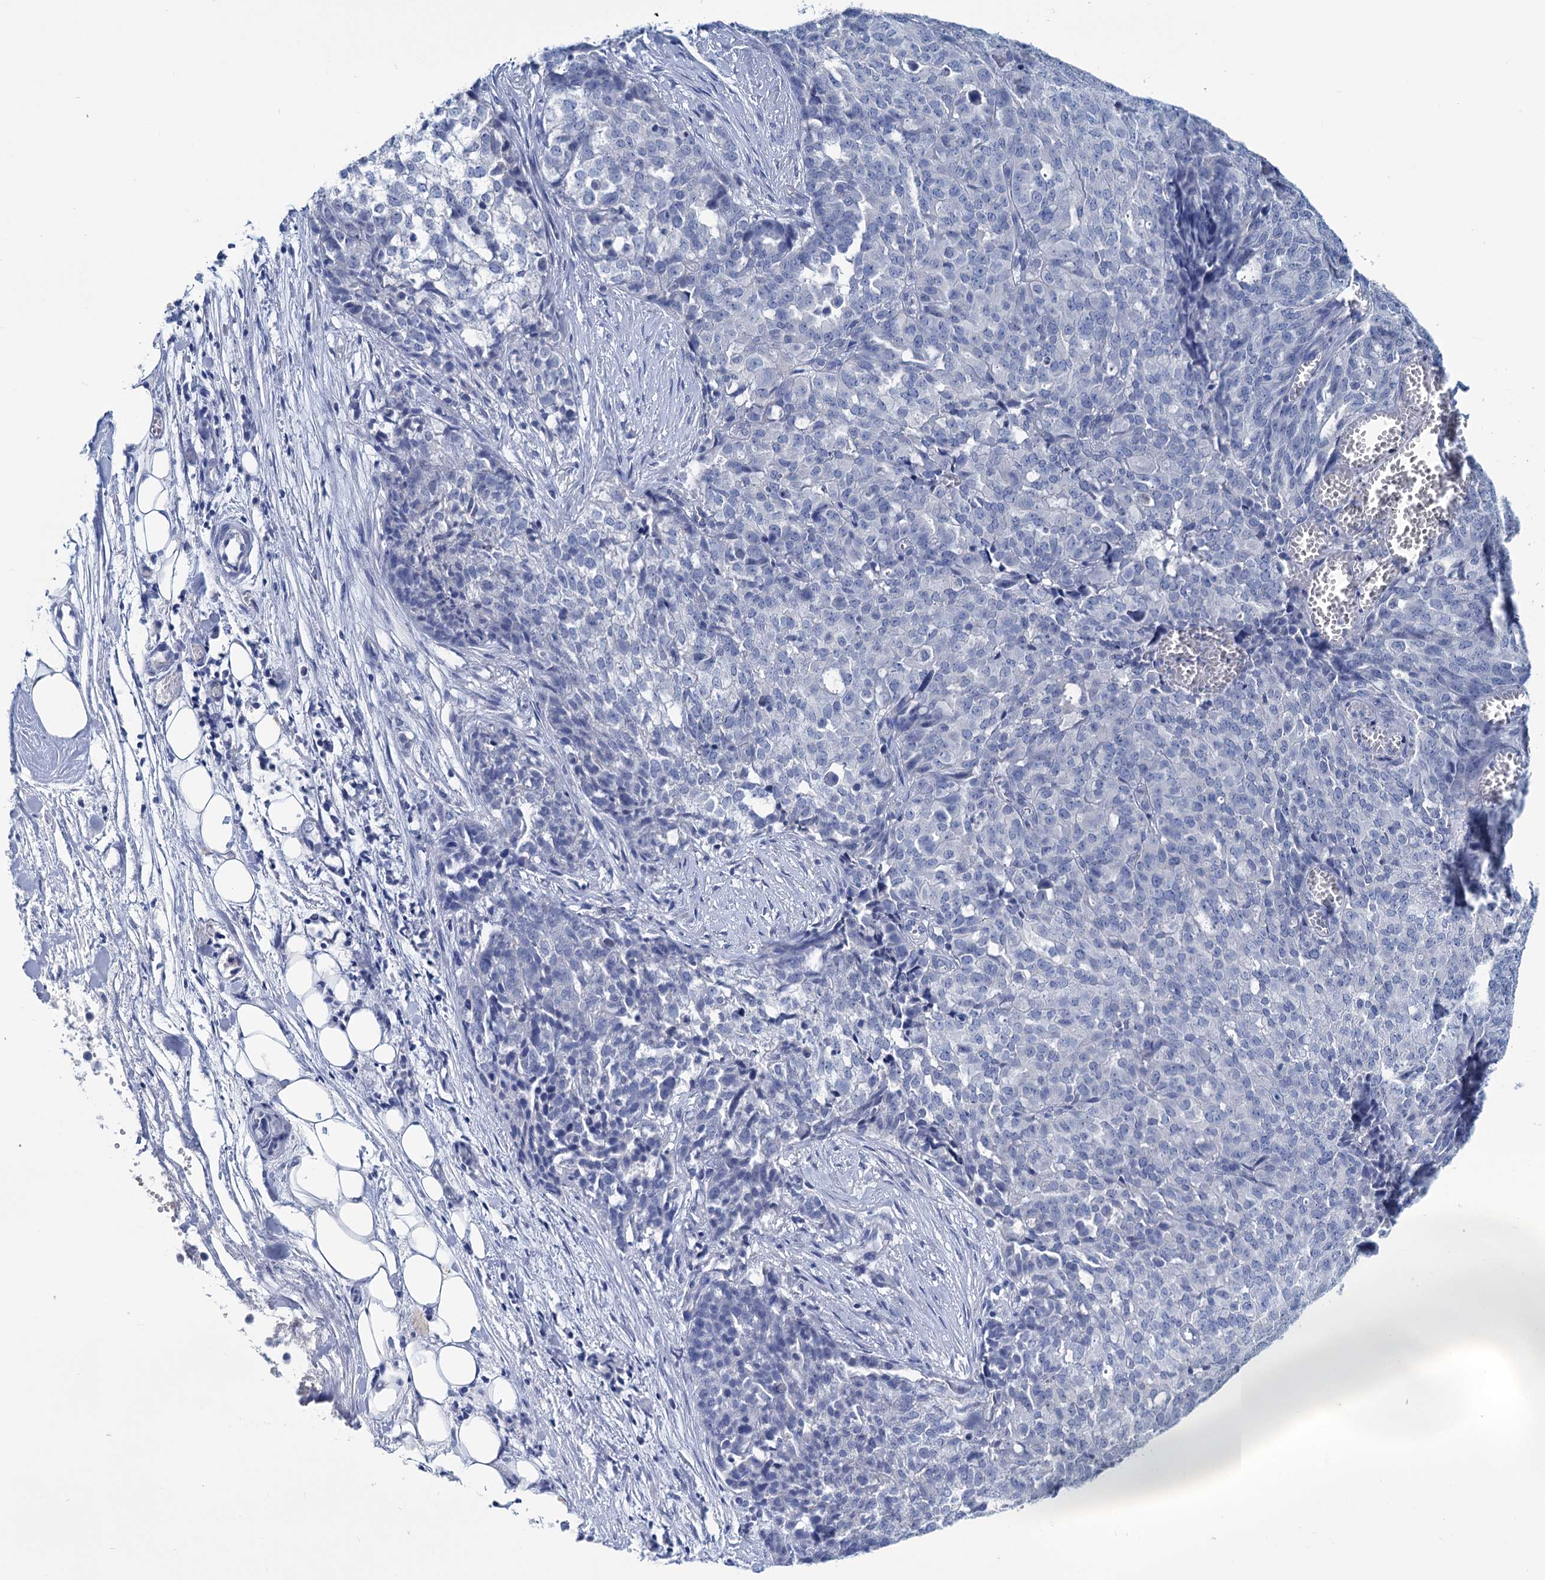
{"staining": {"intensity": "negative", "quantity": "none", "location": "none"}, "tissue": "ovarian cancer", "cell_type": "Tumor cells", "image_type": "cancer", "snomed": [{"axis": "morphology", "description": "Cystadenocarcinoma, serous, NOS"}, {"axis": "topography", "description": "Soft tissue"}, {"axis": "topography", "description": "Ovary"}], "caption": "IHC micrograph of human ovarian serous cystadenocarcinoma stained for a protein (brown), which demonstrates no expression in tumor cells.", "gene": "MYOZ3", "patient": {"sex": "female", "age": 57}}